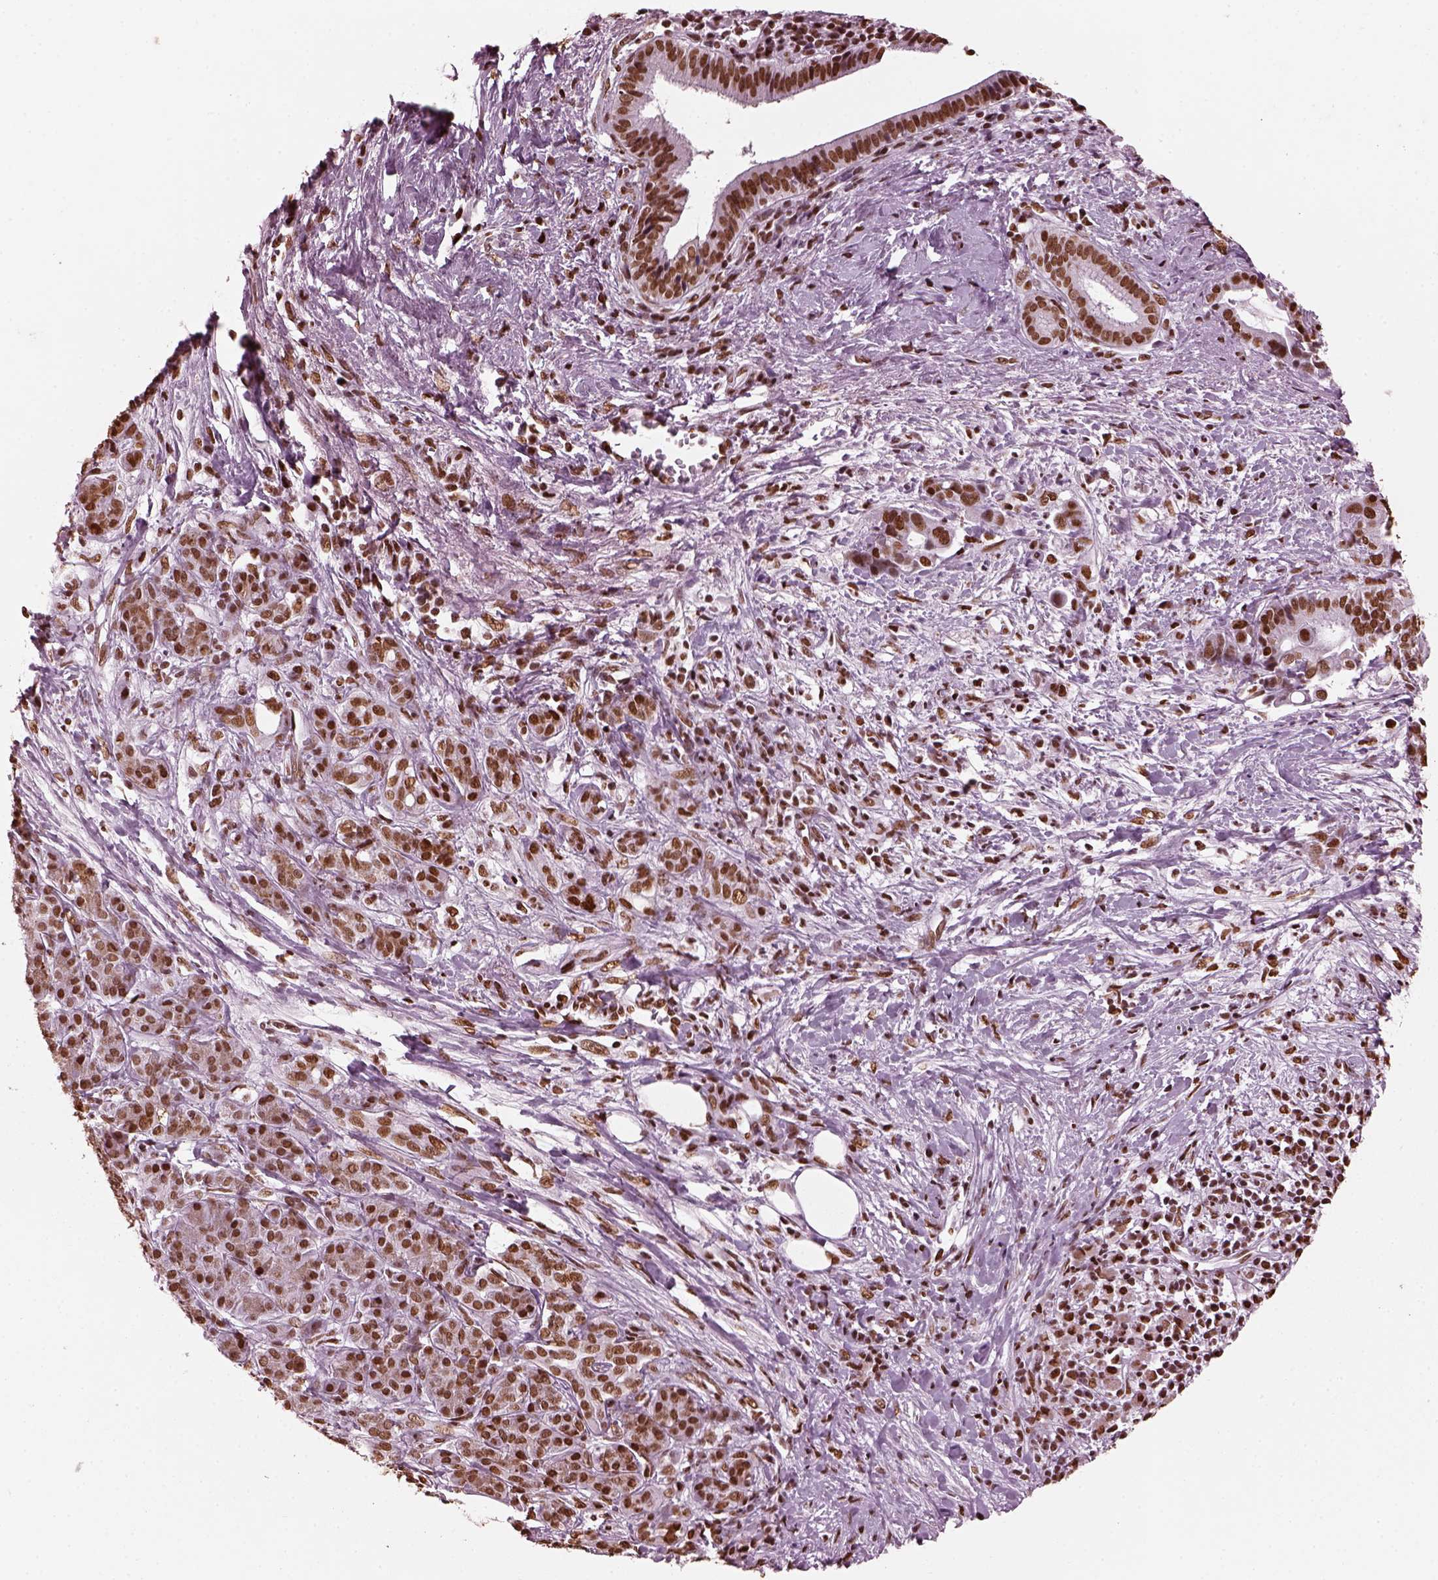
{"staining": {"intensity": "moderate", "quantity": ">75%", "location": "nuclear"}, "tissue": "pancreatic cancer", "cell_type": "Tumor cells", "image_type": "cancer", "snomed": [{"axis": "morphology", "description": "Adenocarcinoma, NOS"}, {"axis": "topography", "description": "Pancreas"}], "caption": "A brown stain highlights moderate nuclear staining of a protein in adenocarcinoma (pancreatic) tumor cells.", "gene": "CBFA2T3", "patient": {"sex": "male", "age": 61}}